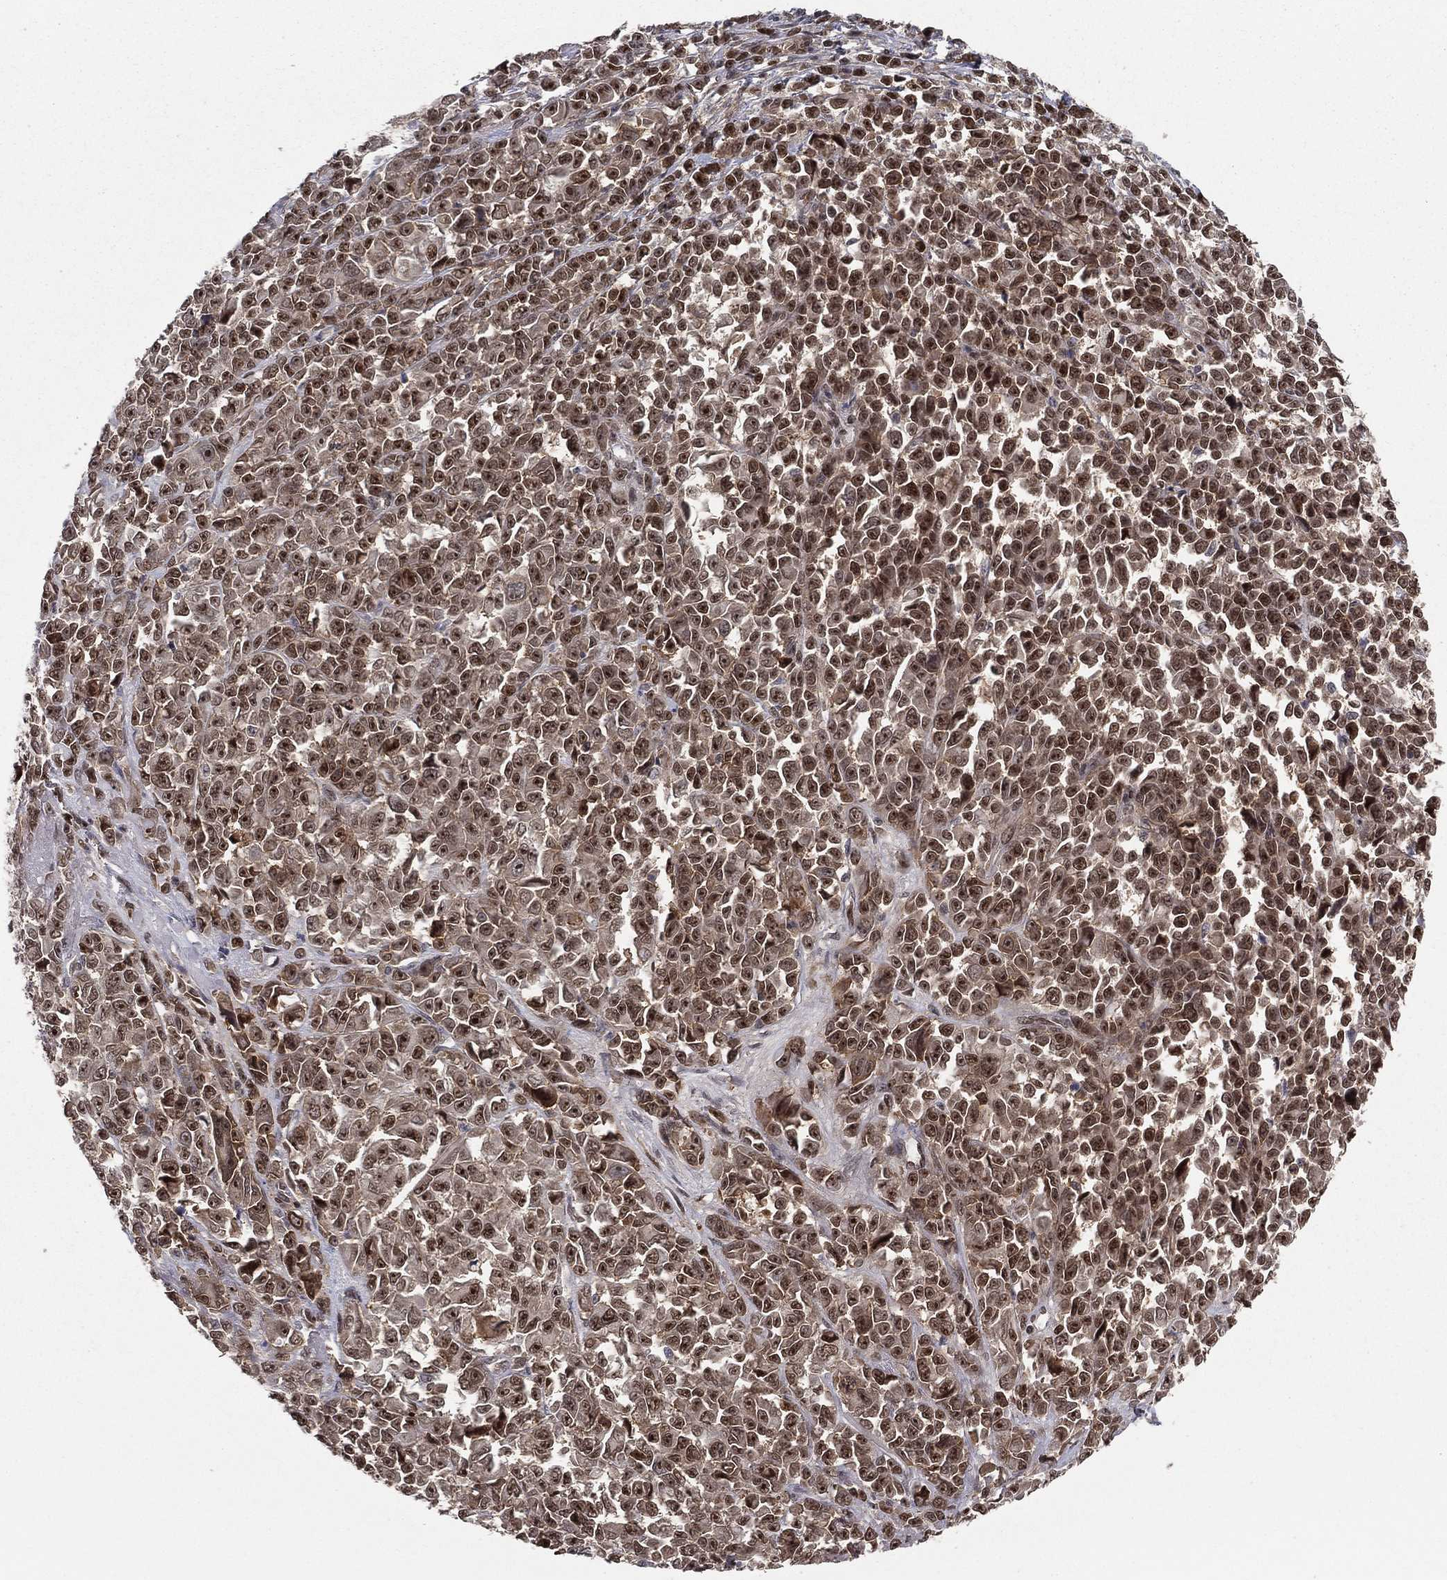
{"staining": {"intensity": "moderate", "quantity": ">75%", "location": "cytoplasmic/membranous,nuclear"}, "tissue": "melanoma", "cell_type": "Tumor cells", "image_type": "cancer", "snomed": [{"axis": "morphology", "description": "Malignant melanoma, NOS"}, {"axis": "topography", "description": "Skin"}], "caption": "Malignant melanoma tissue shows moderate cytoplasmic/membranous and nuclear staining in about >75% of tumor cells, visualized by immunohistochemistry.", "gene": "GPALPP1", "patient": {"sex": "female", "age": 95}}